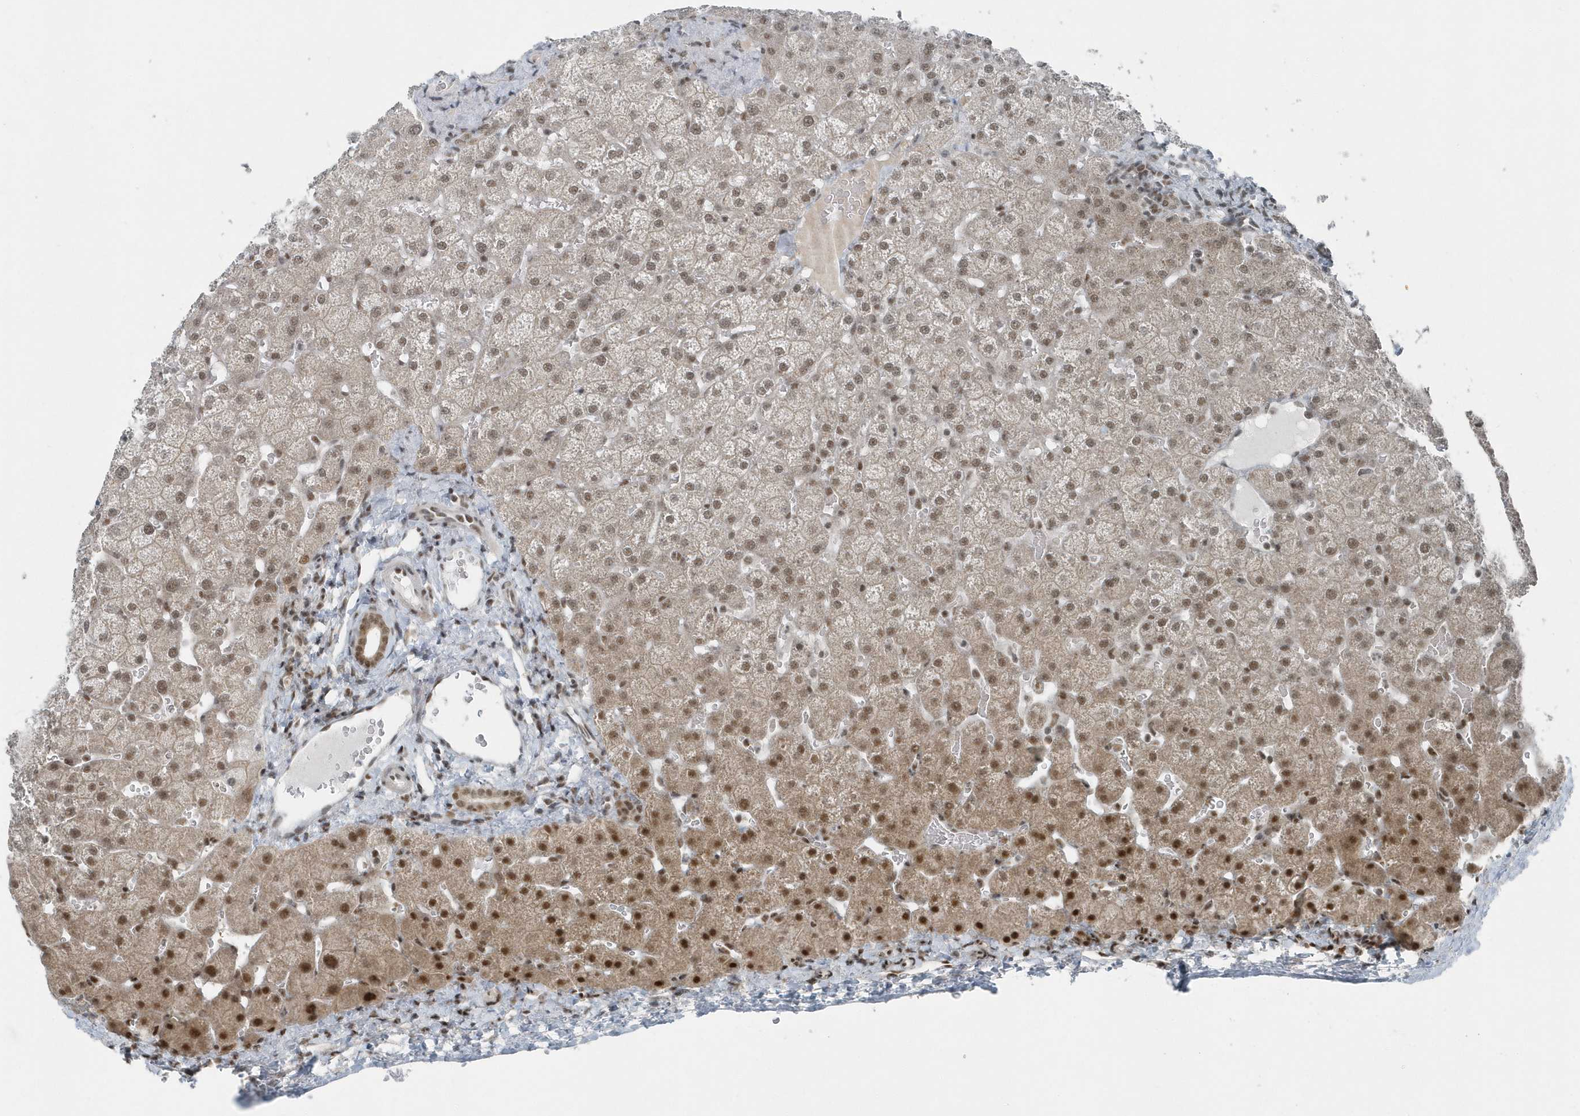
{"staining": {"intensity": "moderate", "quantity": "25%-75%", "location": "cytoplasmic/membranous,nuclear"}, "tissue": "liver", "cell_type": "Cholangiocytes", "image_type": "normal", "snomed": [{"axis": "morphology", "description": "Normal tissue, NOS"}, {"axis": "topography", "description": "Liver"}], "caption": "Cholangiocytes exhibit moderate cytoplasmic/membranous,nuclear positivity in about 25%-75% of cells in normal liver.", "gene": "YTHDC1", "patient": {"sex": "female", "age": 32}}